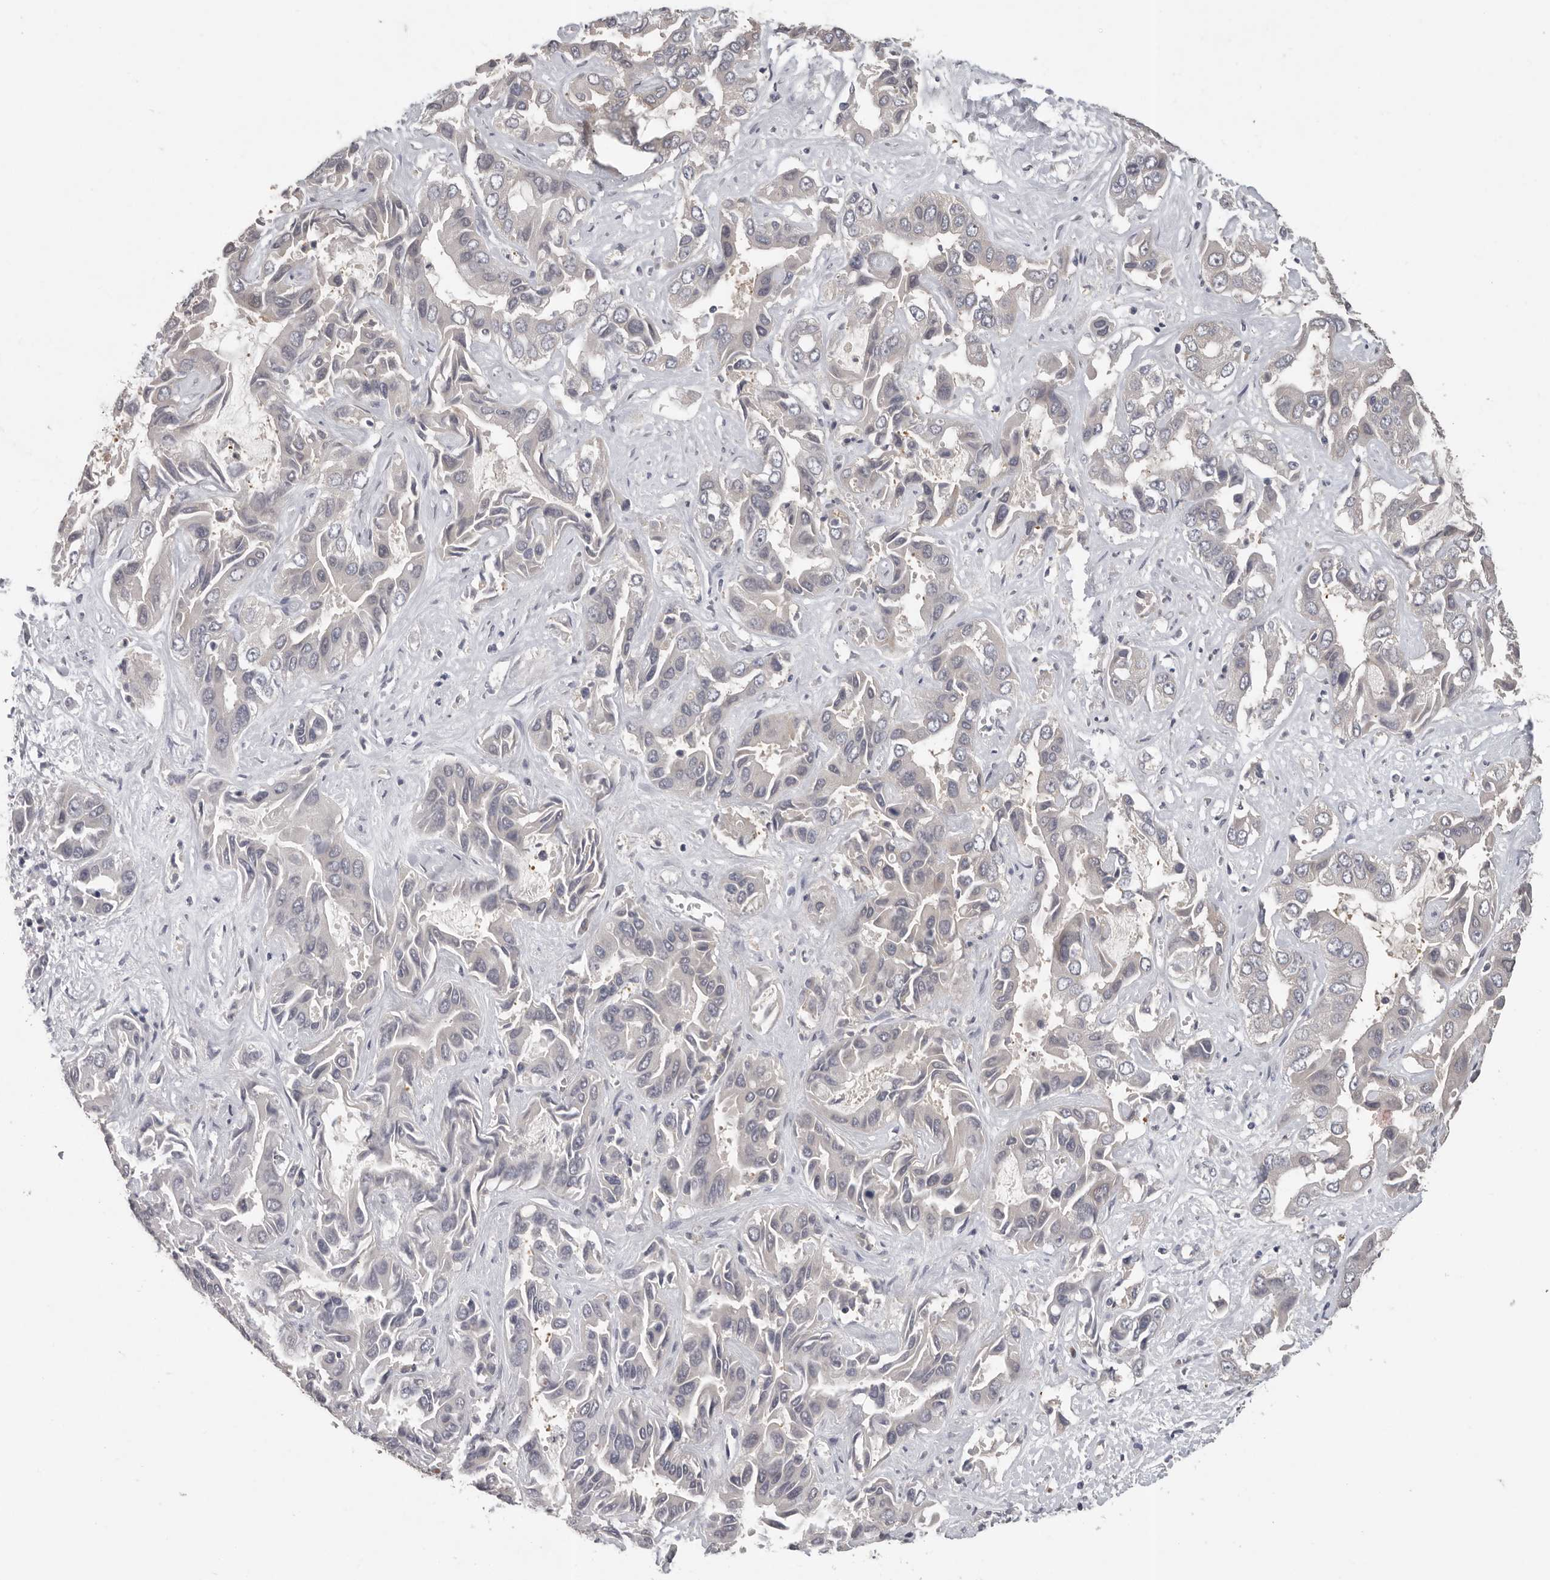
{"staining": {"intensity": "negative", "quantity": "none", "location": "none"}, "tissue": "liver cancer", "cell_type": "Tumor cells", "image_type": "cancer", "snomed": [{"axis": "morphology", "description": "Cholangiocarcinoma"}, {"axis": "topography", "description": "Liver"}], "caption": "Immunohistochemistry (IHC) of human liver cancer demonstrates no staining in tumor cells.", "gene": "RALGPS2", "patient": {"sex": "female", "age": 52}}